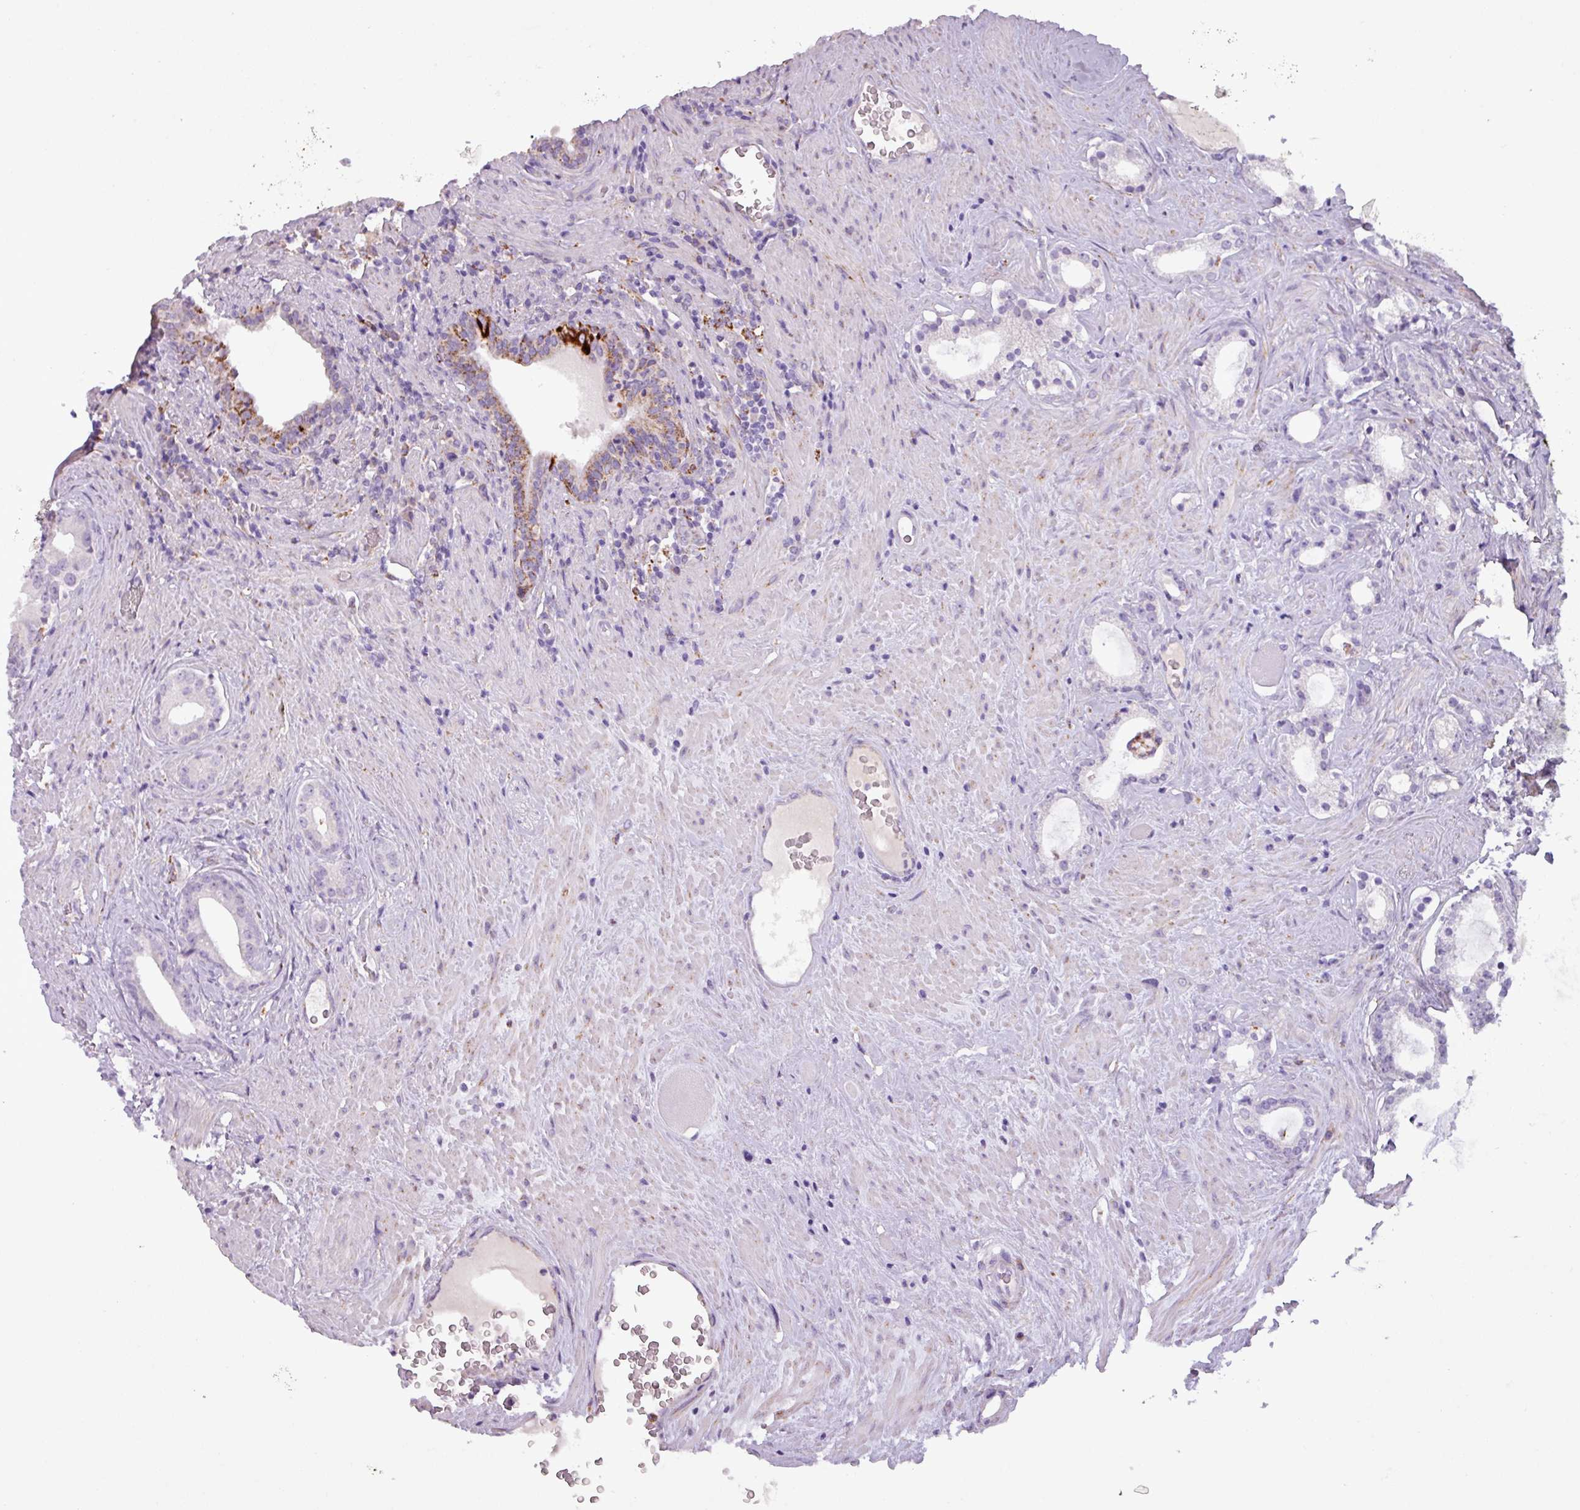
{"staining": {"intensity": "negative", "quantity": "none", "location": "none"}, "tissue": "prostate cancer", "cell_type": "Tumor cells", "image_type": "cancer", "snomed": [{"axis": "morphology", "description": "Adenocarcinoma, Low grade"}, {"axis": "topography", "description": "Prostate"}], "caption": "There is no significant staining in tumor cells of prostate low-grade adenocarcinoma.", "gene": "ZNF667", "patient": {"sex": "male", "age": 71}}